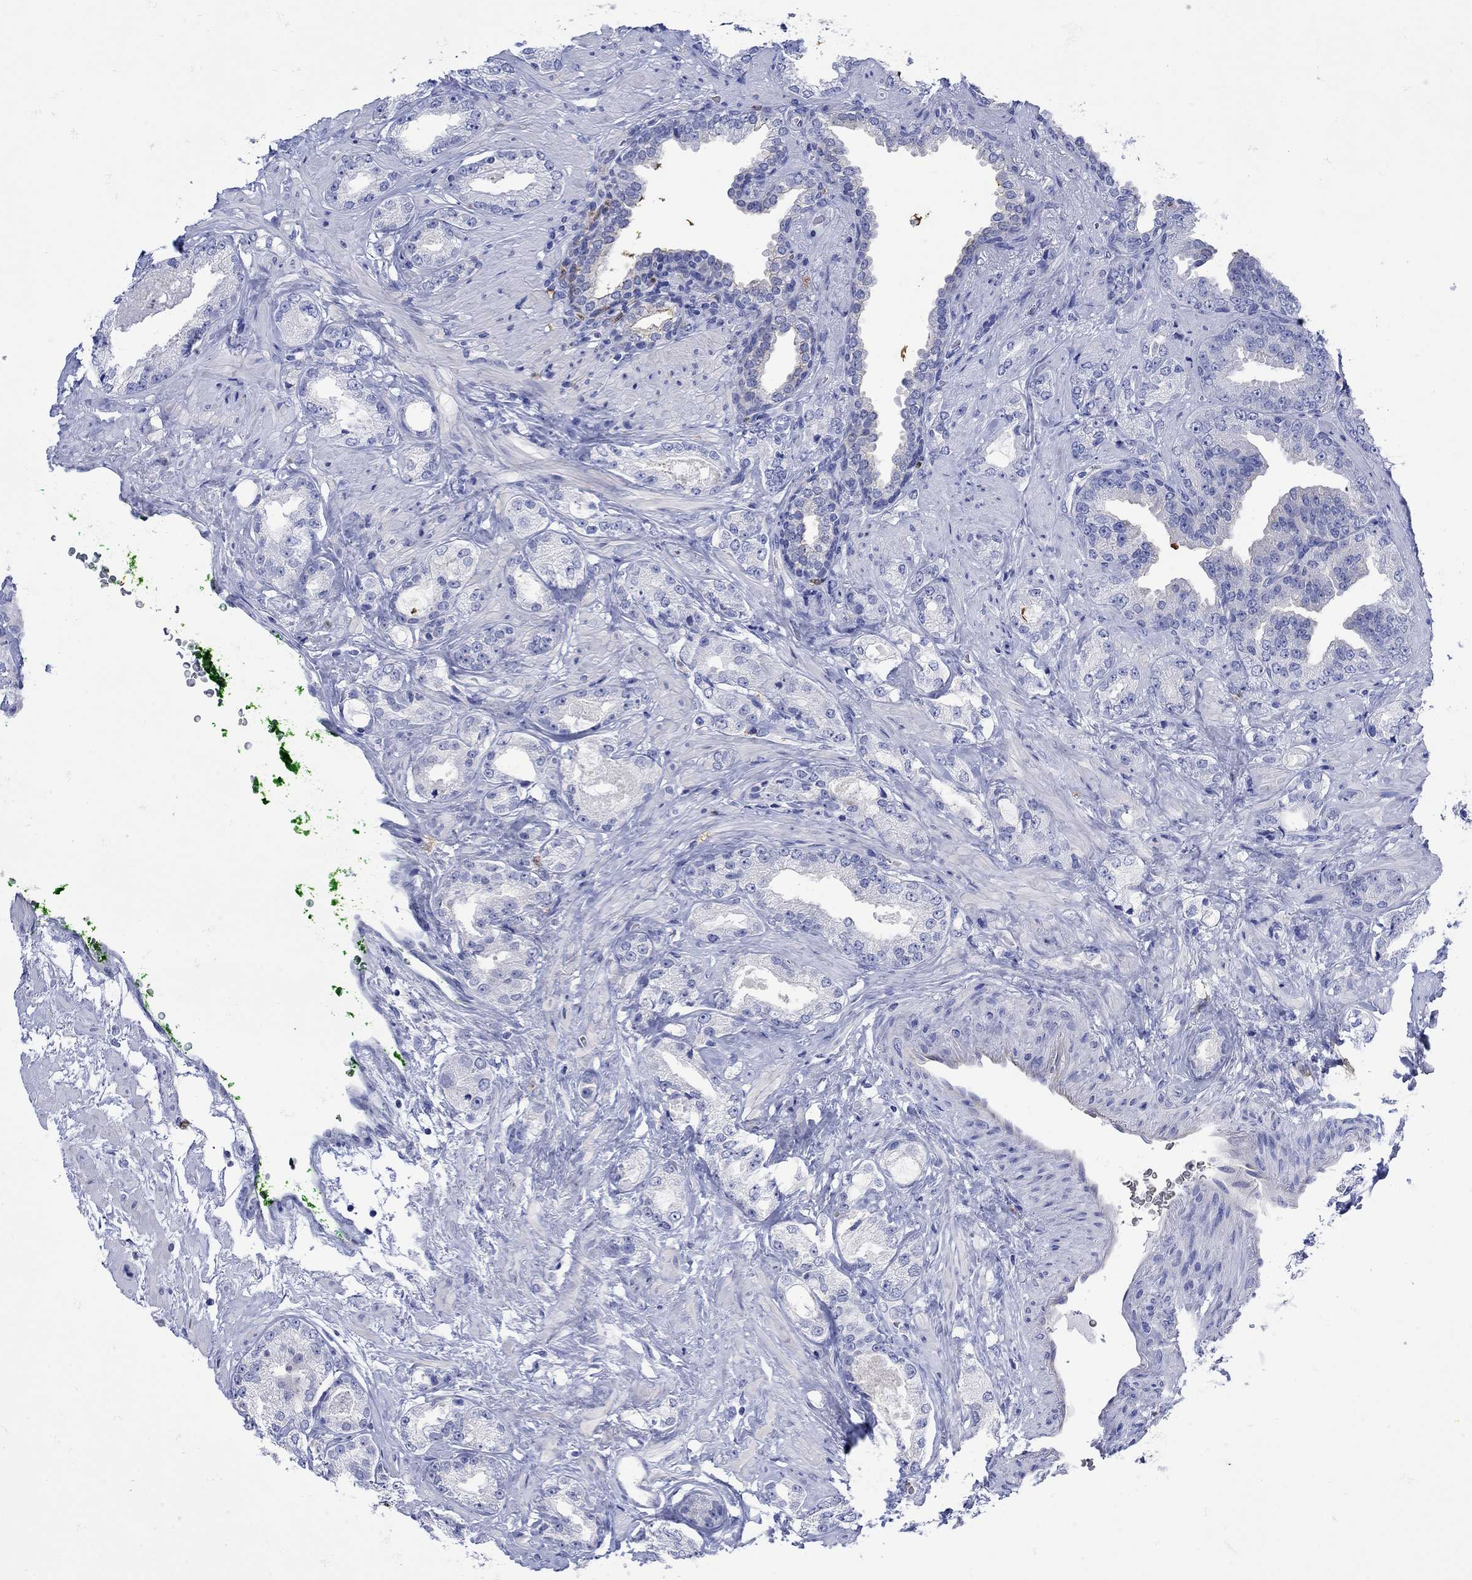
{"staining": {"intensity": "negative", "quantity": "none", "location": "none"}, "tissue": "prostate cancer", "cell_type": "Tumor cells", "image_type": "cancer", "snomed": [{"axis": "morphology", "description": "Adenocarcinoma, Low grade"}, {"axis": "topography", "description": "Prostate"}], "caption": "High magnification brightfield microscopy of prostate cancer (adenocarcinoma (low-grade)) stained with DAB (3,3'-diaminobenzidine) (brown) and counterstained with hematoxylin (blue): tumor cells show no significant staining. Brightfield microscopy of immunohistochemistry stained with DAB (3,3'-diaminobenzidine) (brown) and hematoxylin (blue), captured at high magnification.", "gene": "LINGO3", "patient": {"sex": "male", "age": 68}}